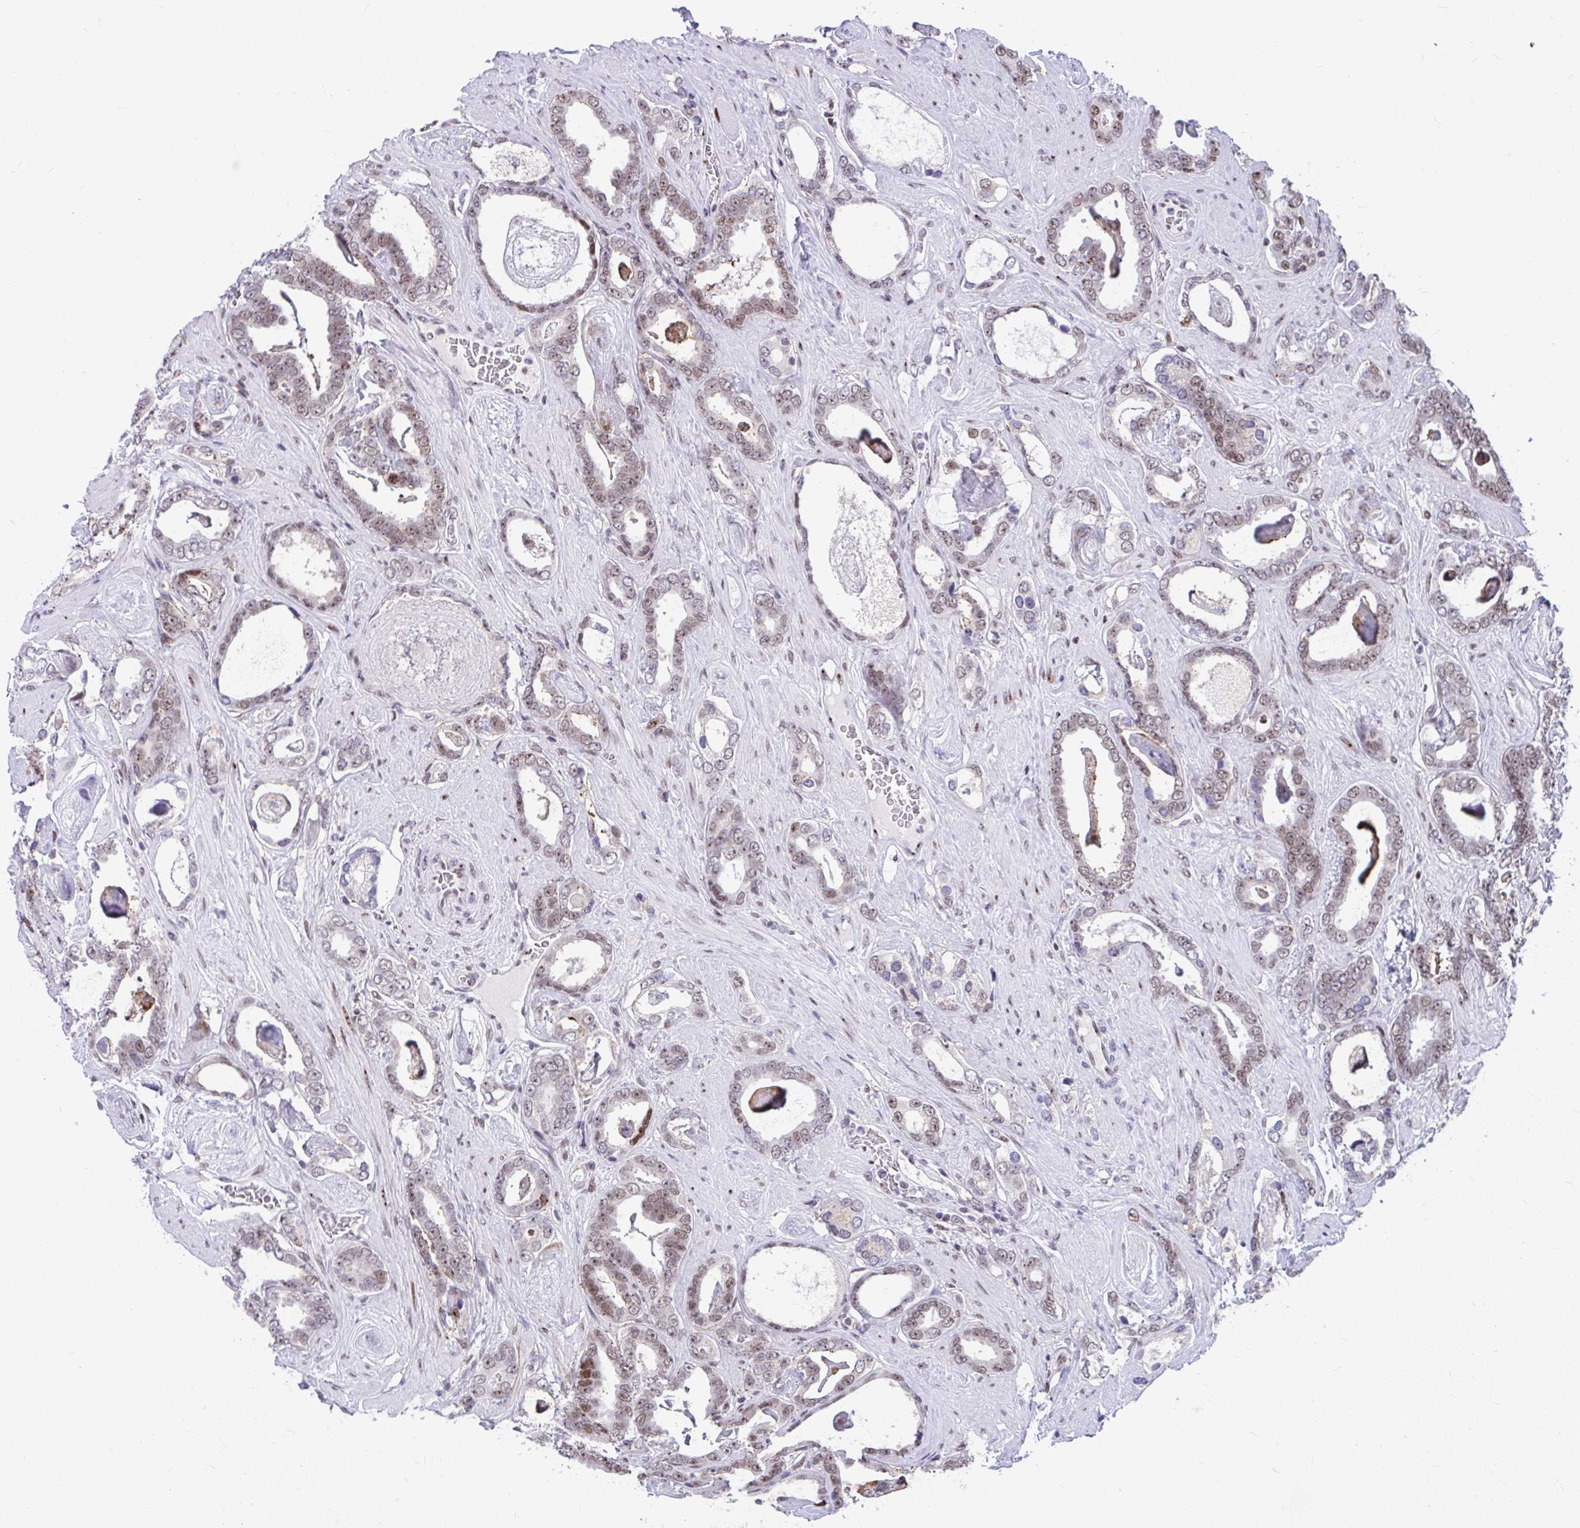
{"staining": {"intensity": "weak", "quantity": "25%-75%", "location": "nuclear"}, "tissue": "prostate cancer", "cell_type": "Tumor cells", "image_type": "cancer", "snomed": [{"axis": "morphology", "description": "Adenocarcinoma, High grade"}, {"axis": "topography", "description": "Prostate"}], "caption": "The image exhibits a brown stain indicating the presence of a protein in the nuclear of tumor cells in prostate cancer.", "gene": "SLC35C2", "patient": {"sex": "male", "age": 63}}